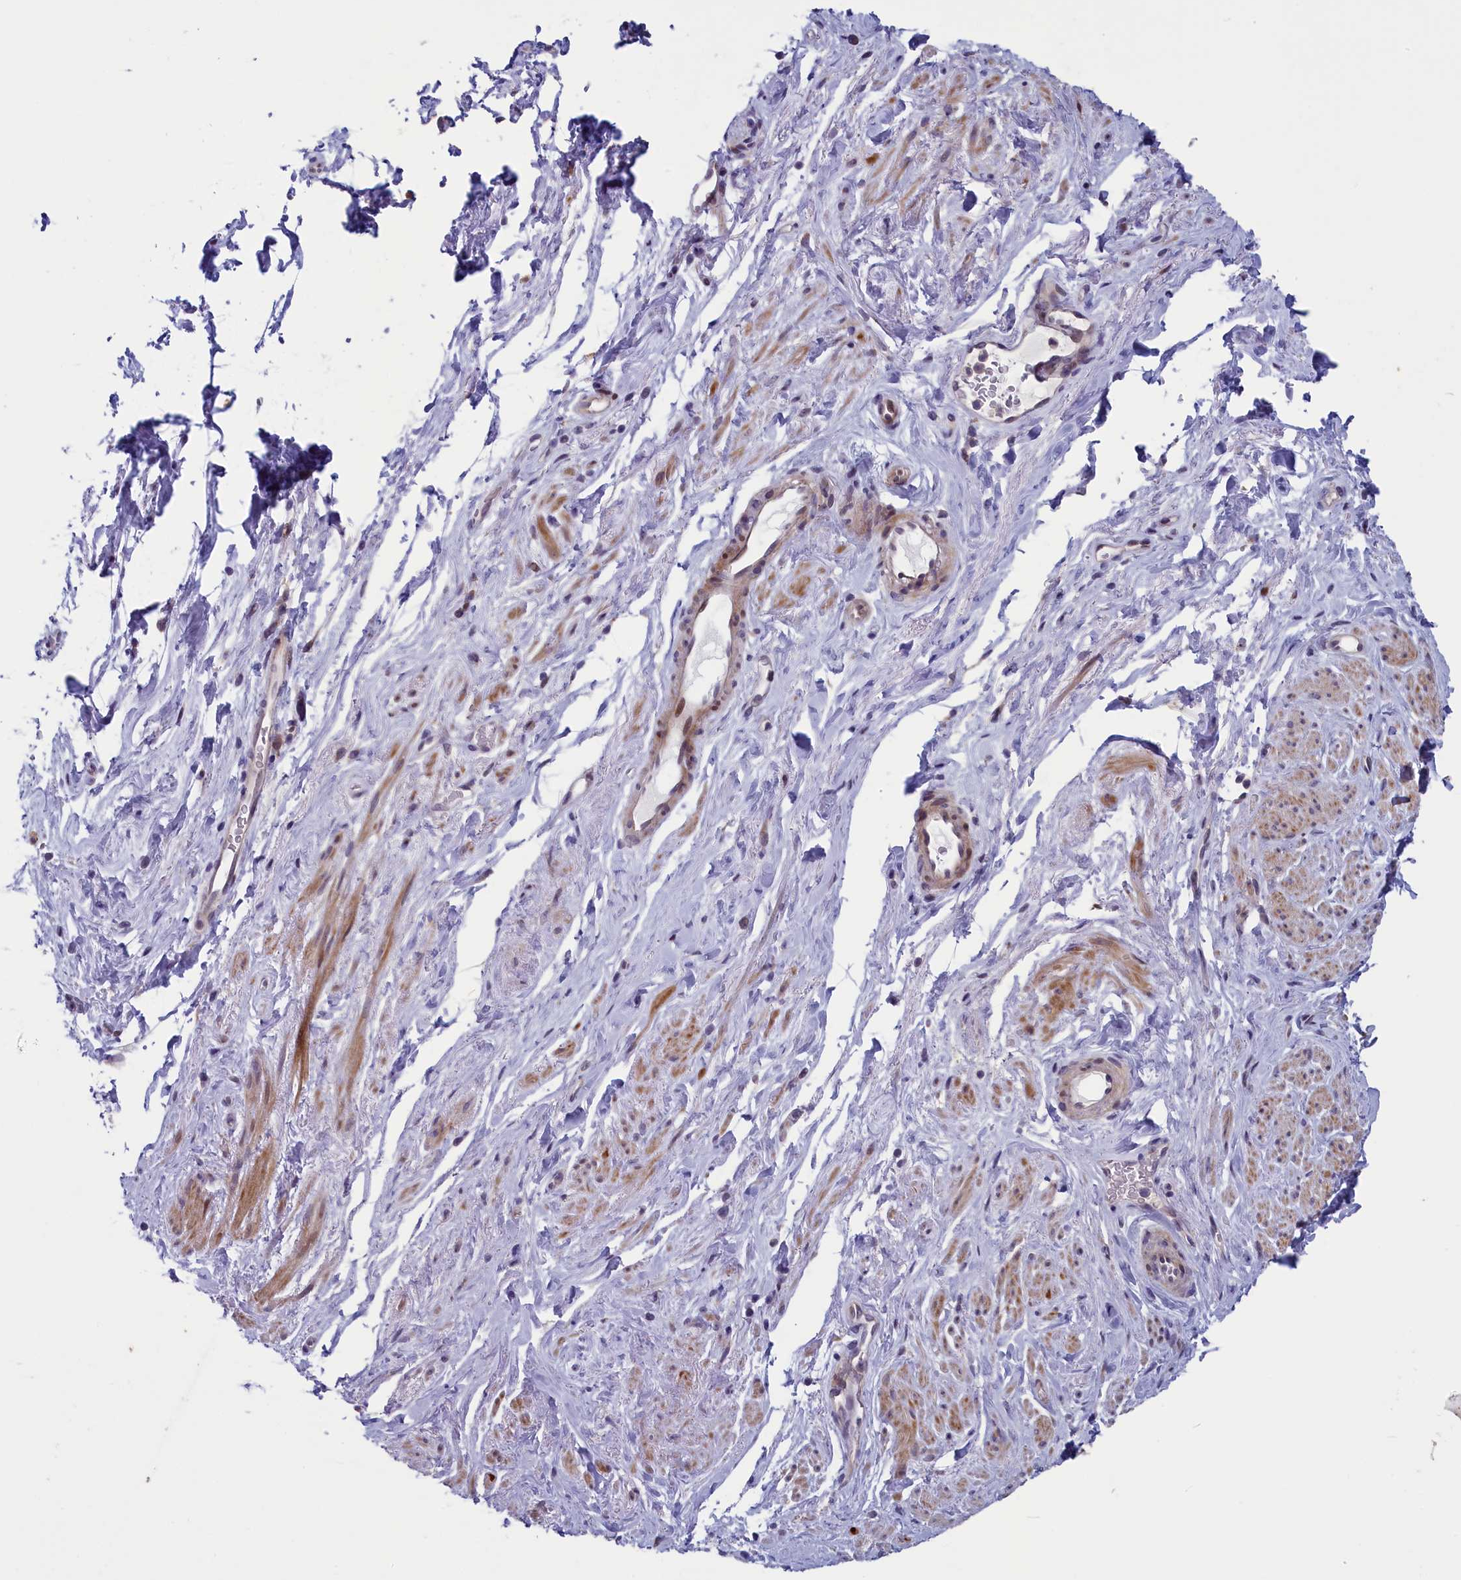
{"staining": {"intensity": "moderate", "quantity": "<25%", "location": "cytoplasmic/membranous"}, "tissue": "smooth muscle", "cell_type": "Smooth muscle cells", "image_type": "normal", "snomed": [{"axis": "morphology", "description": "Normal tissue, NOS"}, {"axis": "topography", "description": "Smooth muscle"}, {"axis": "topography", "description": "Peripheral nerve tissue"}], "caption": "Brown immunohistochemical staining in normal human smooth muscle displays moderate cytoplasmic/membranous expression in approximately <25% of smooth muscle cells.", "gene": "ANKRD39", "patient": {"sex": "male", "age": 69}}